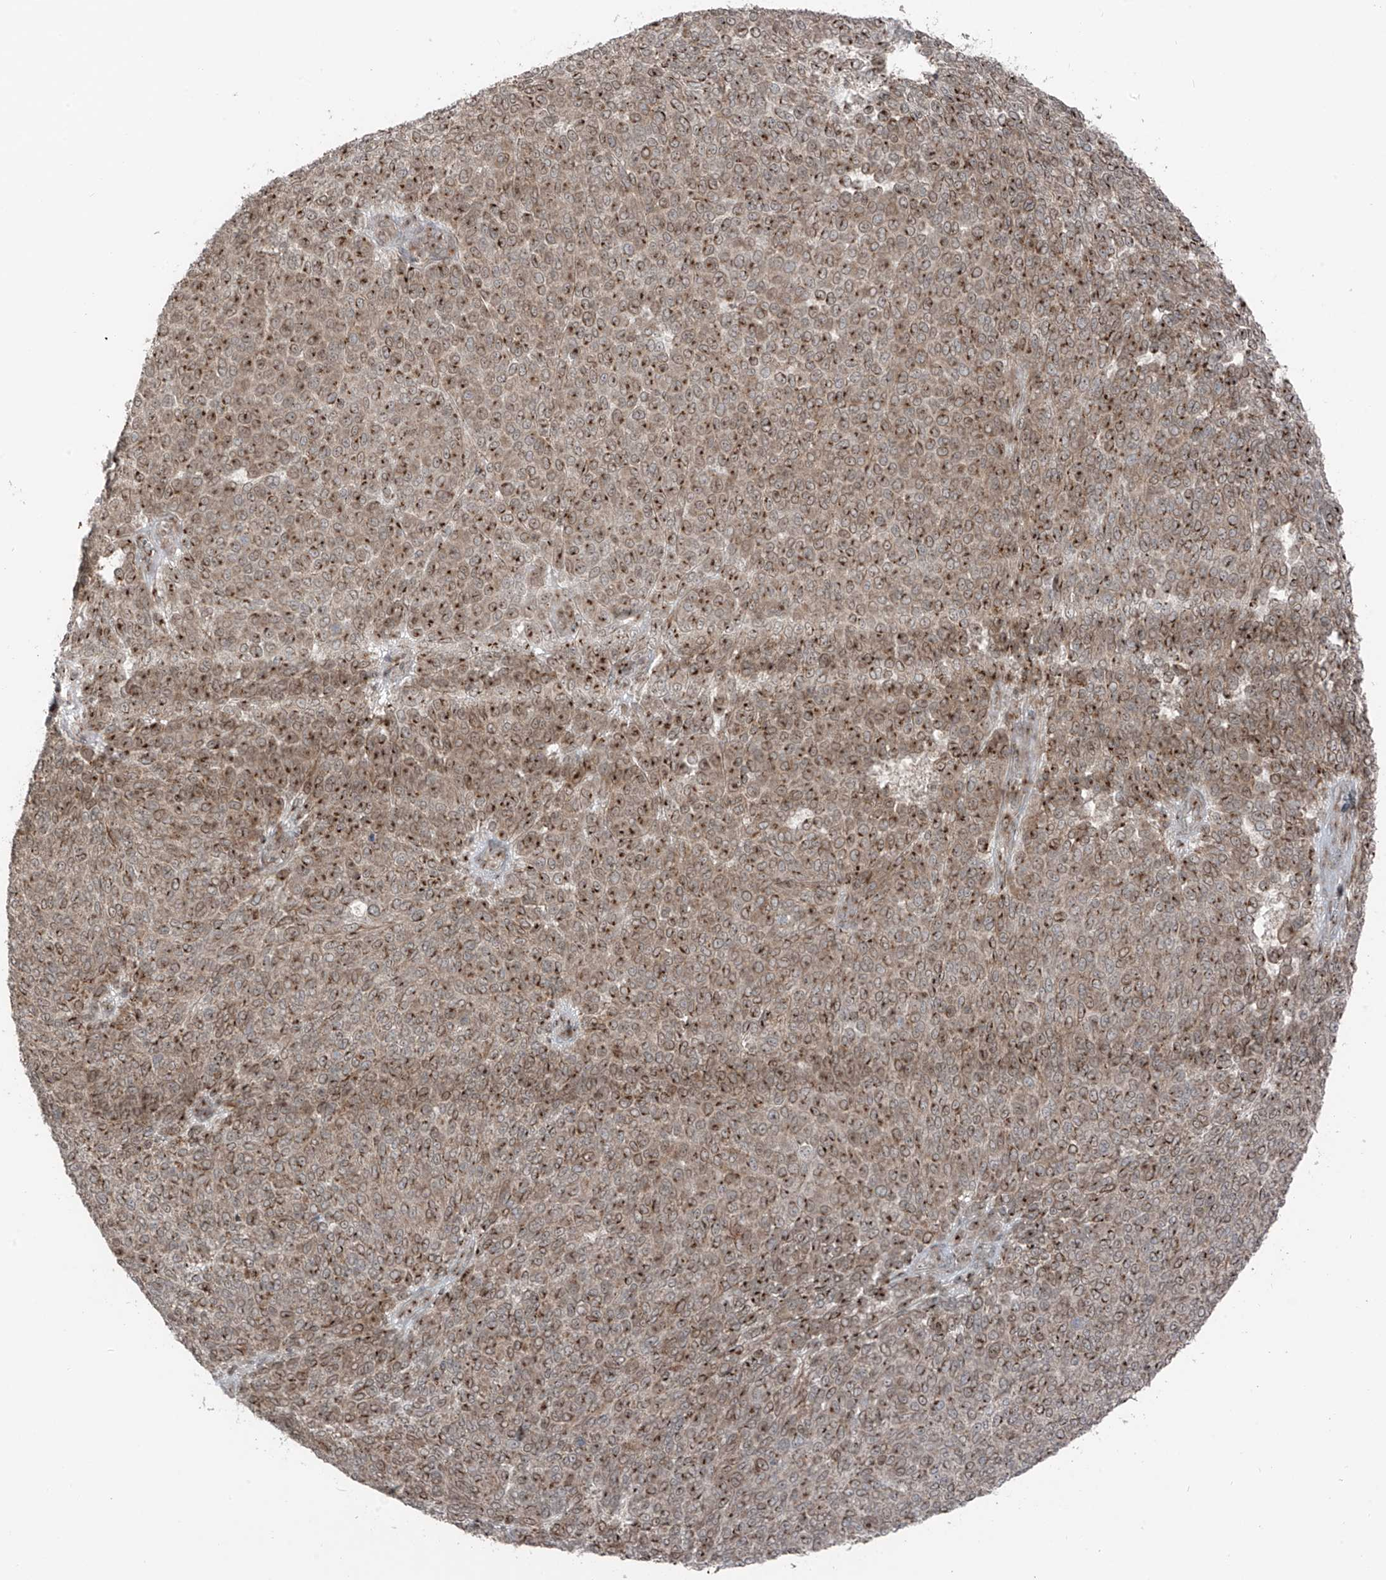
{"staining": {"intensity": "moderate", "quantity": ">75%", "location": "cytoplasmic/membranous"}, "tissue": "melanoma", "cell_type": "Tumor cells", "image_type": "cancer", "snomed": [{"axis": "morphology", "description": "Malignant melanoma, NOS"}, {"axis": "topography", "description": "Skin"}], "caption": "Immunohistochemical staining of melanoma demonstrates medium levels of moderate cytoplasmic/membranous positivity in about >75% of tumor cells.", "gene": "ERLEC1", "patient": {"sex": "male", "age": 49}}